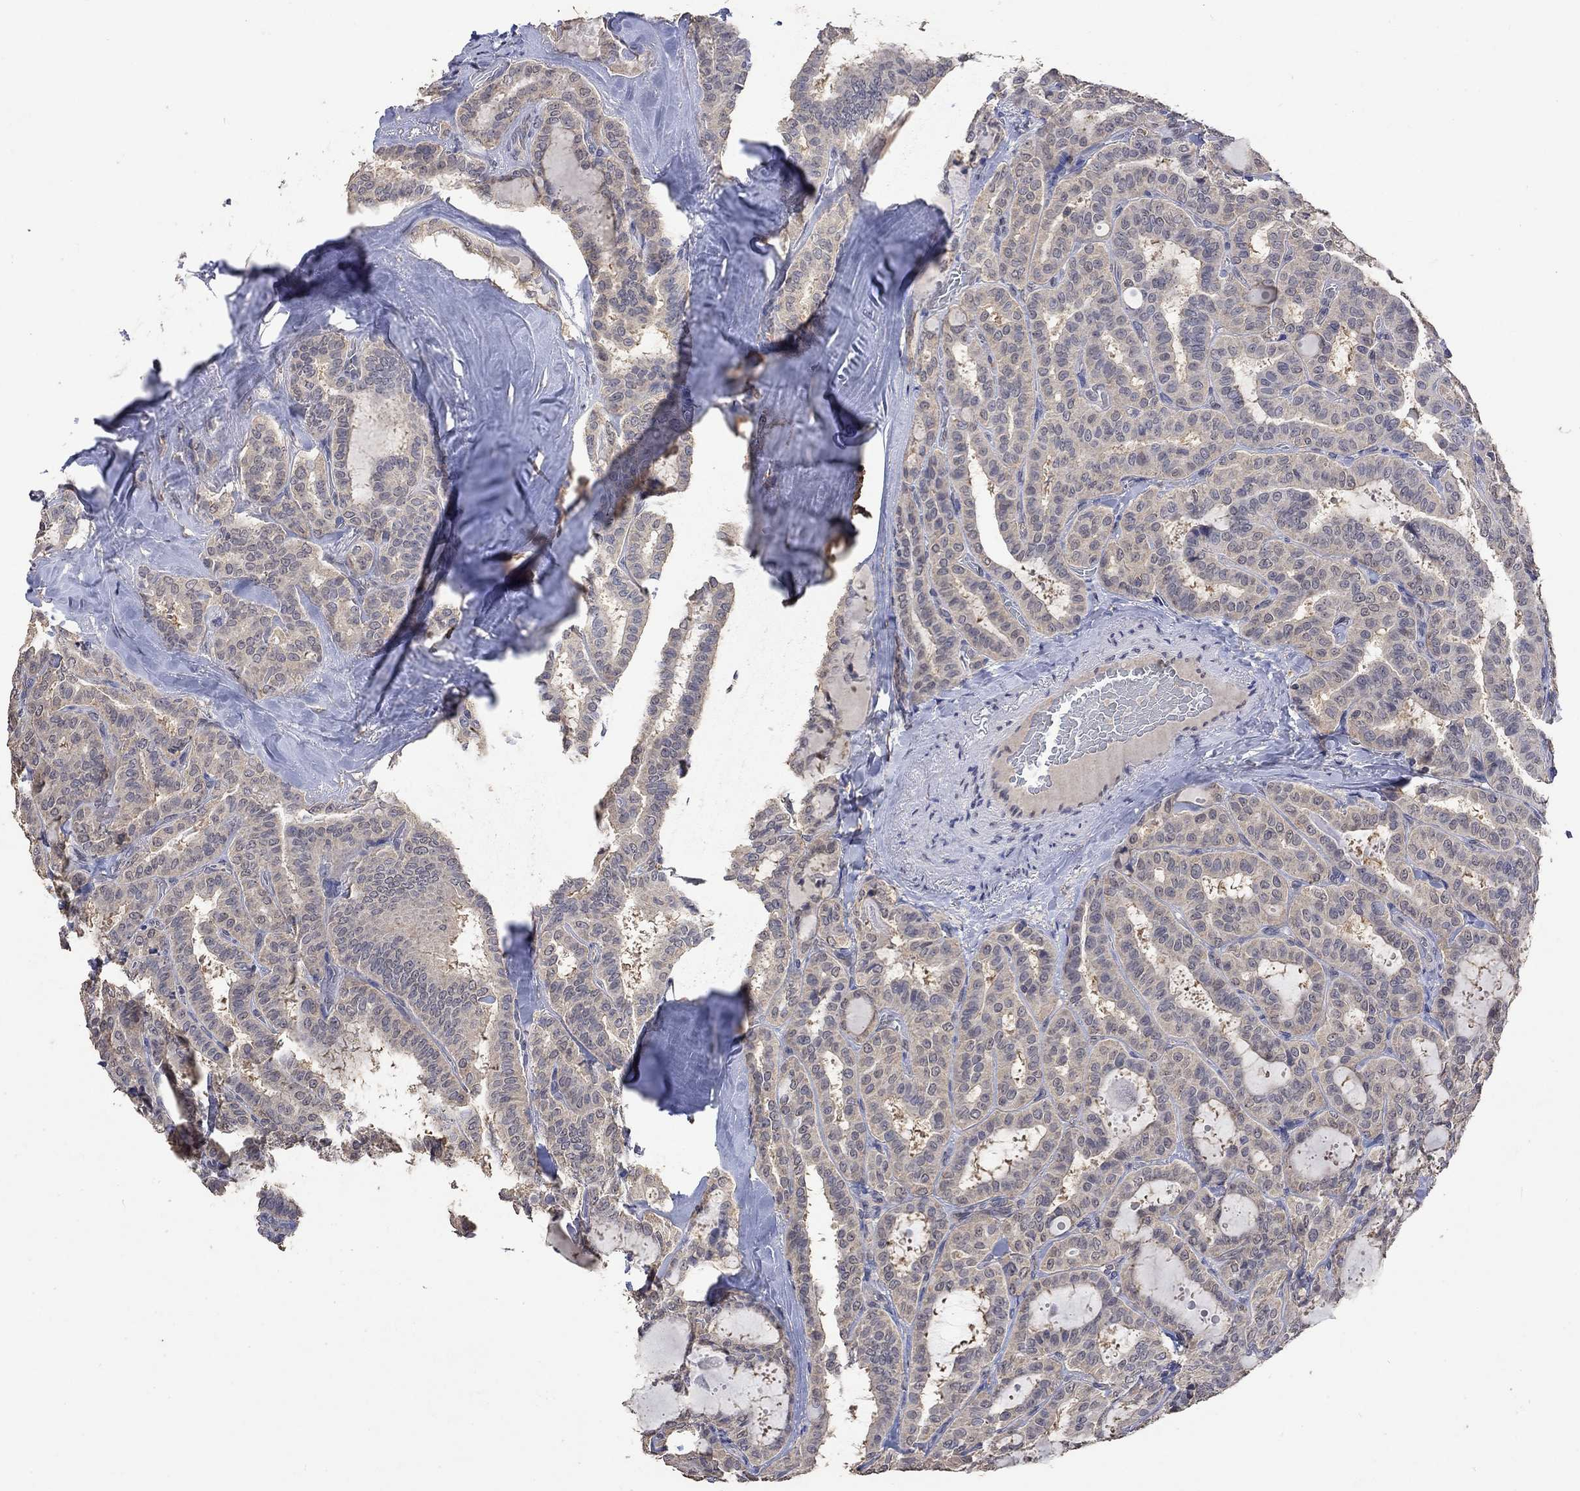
{"staining": {"intensity": "weak", "quantity": "25%-75%", "location": "cytoplasmic/membranous"}, "tissue": "thyroid cancer", "cell_type": "Tumor cells", "image_type": "cancer", "snomed": [{"axis": "morphology", "description": "Papillary adenocarcinoma, NOS"}, {"axis": "topography", "description": "Thyroid gland"}], "caption": "Immunohistochemical staining of thyroid papillary adenocarcinoma shows weak cytoplasmic/membranous protein staining in about 25%-75% of tumor cells. The staining is performed using DAB brown chromogen to label protein expression. The nuclei are counter-stained blue using hematoxylin.", "gene": "PTPN20", "patient": {"sex": "female", "age": 39}}